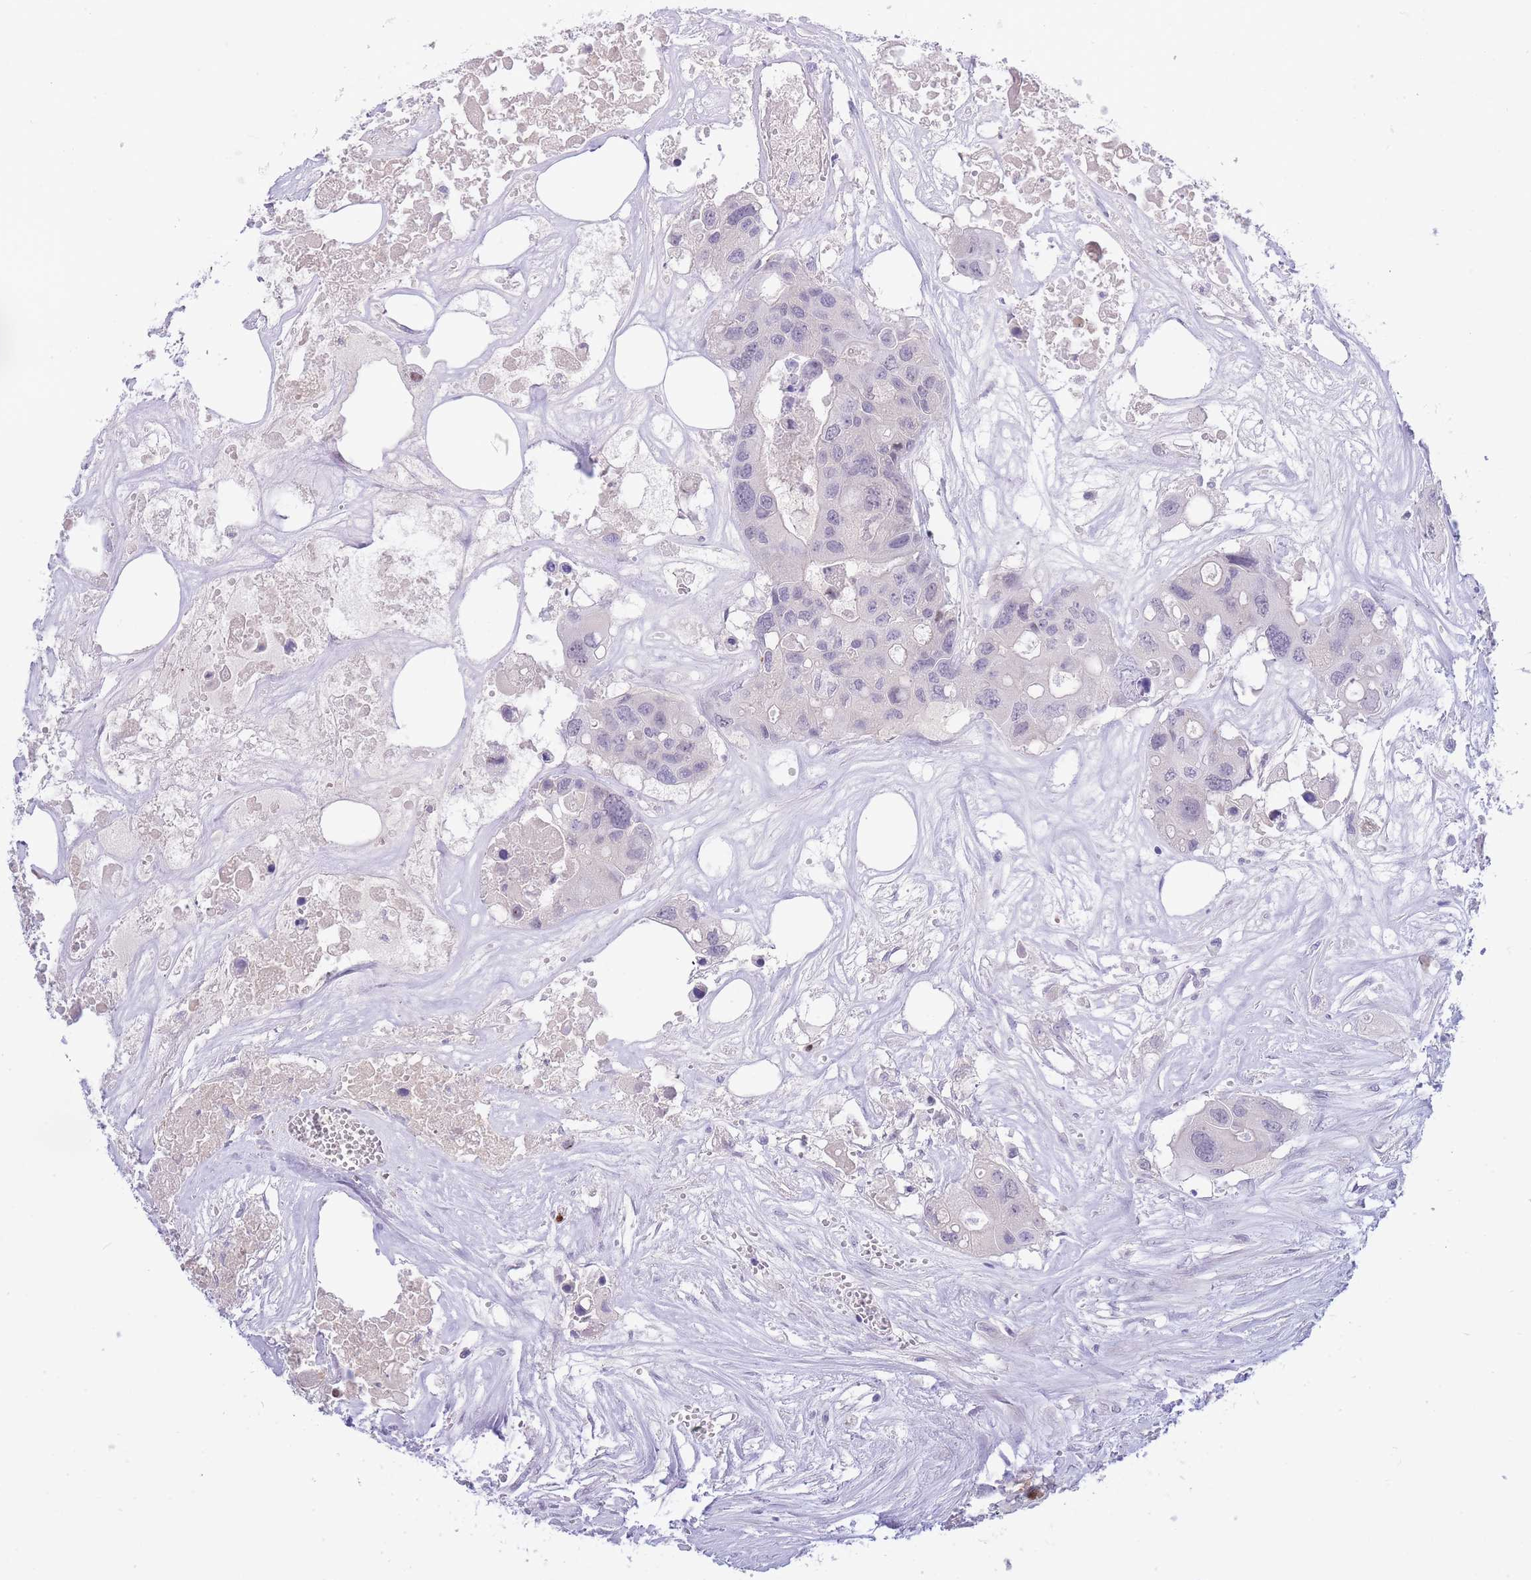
{"staining": {"intensity": "negative", "quantity": "none", "location": "none"}, "tissue": "colorectal cancer", "cell_type": "Tumor cells", "image_type": "cancer", "snomed": [{"axis": "morphology", "description": "Adenocarcinoma, NOS"}, {"axis": "topography", "description": "Colon"}], "caption": "The image demonstrates no staining of tumor cells in colorectal cancer (adenocarcinoma).", "gene": "PRR23B", "patient": {"sex": "male", "age": 77}}